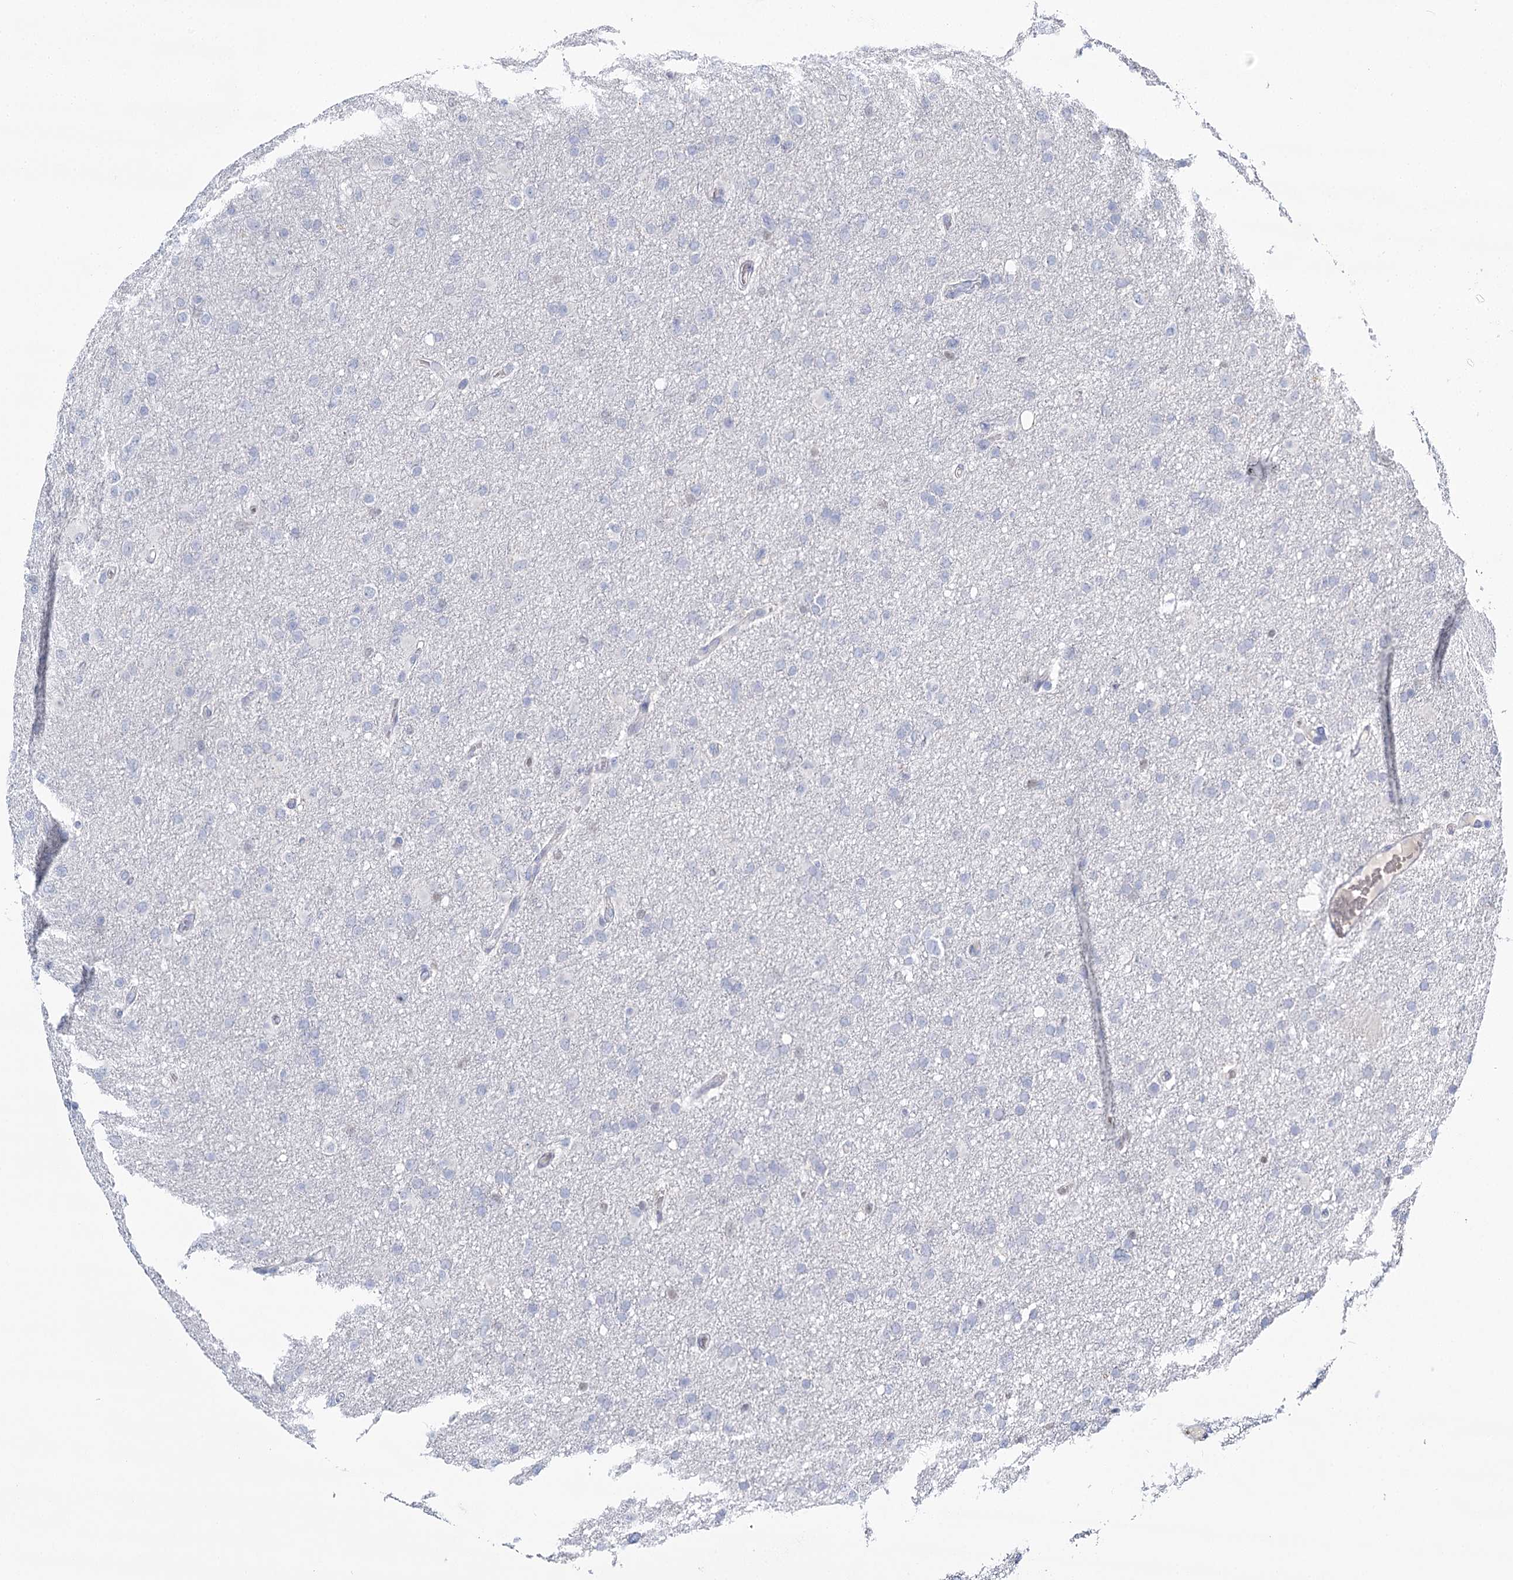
{"staining": {"intensity": "negative", "quantity": "none", "location": "none"}, "tissue": "glioma", "cell_type": "Tumor cells", "image_type": "cancer", "snomed": [{"axis": "morphology", "description": "Glioma, malignant, High grade"}, {"axis": "topography", "description": "Cerebral cortex"}], "caption": "Tumor cells are negative for brown protein staining in malignant glioma (high-grade).", "gene": "IGSF3", "patient": {"sex": "female", "age": 36}}